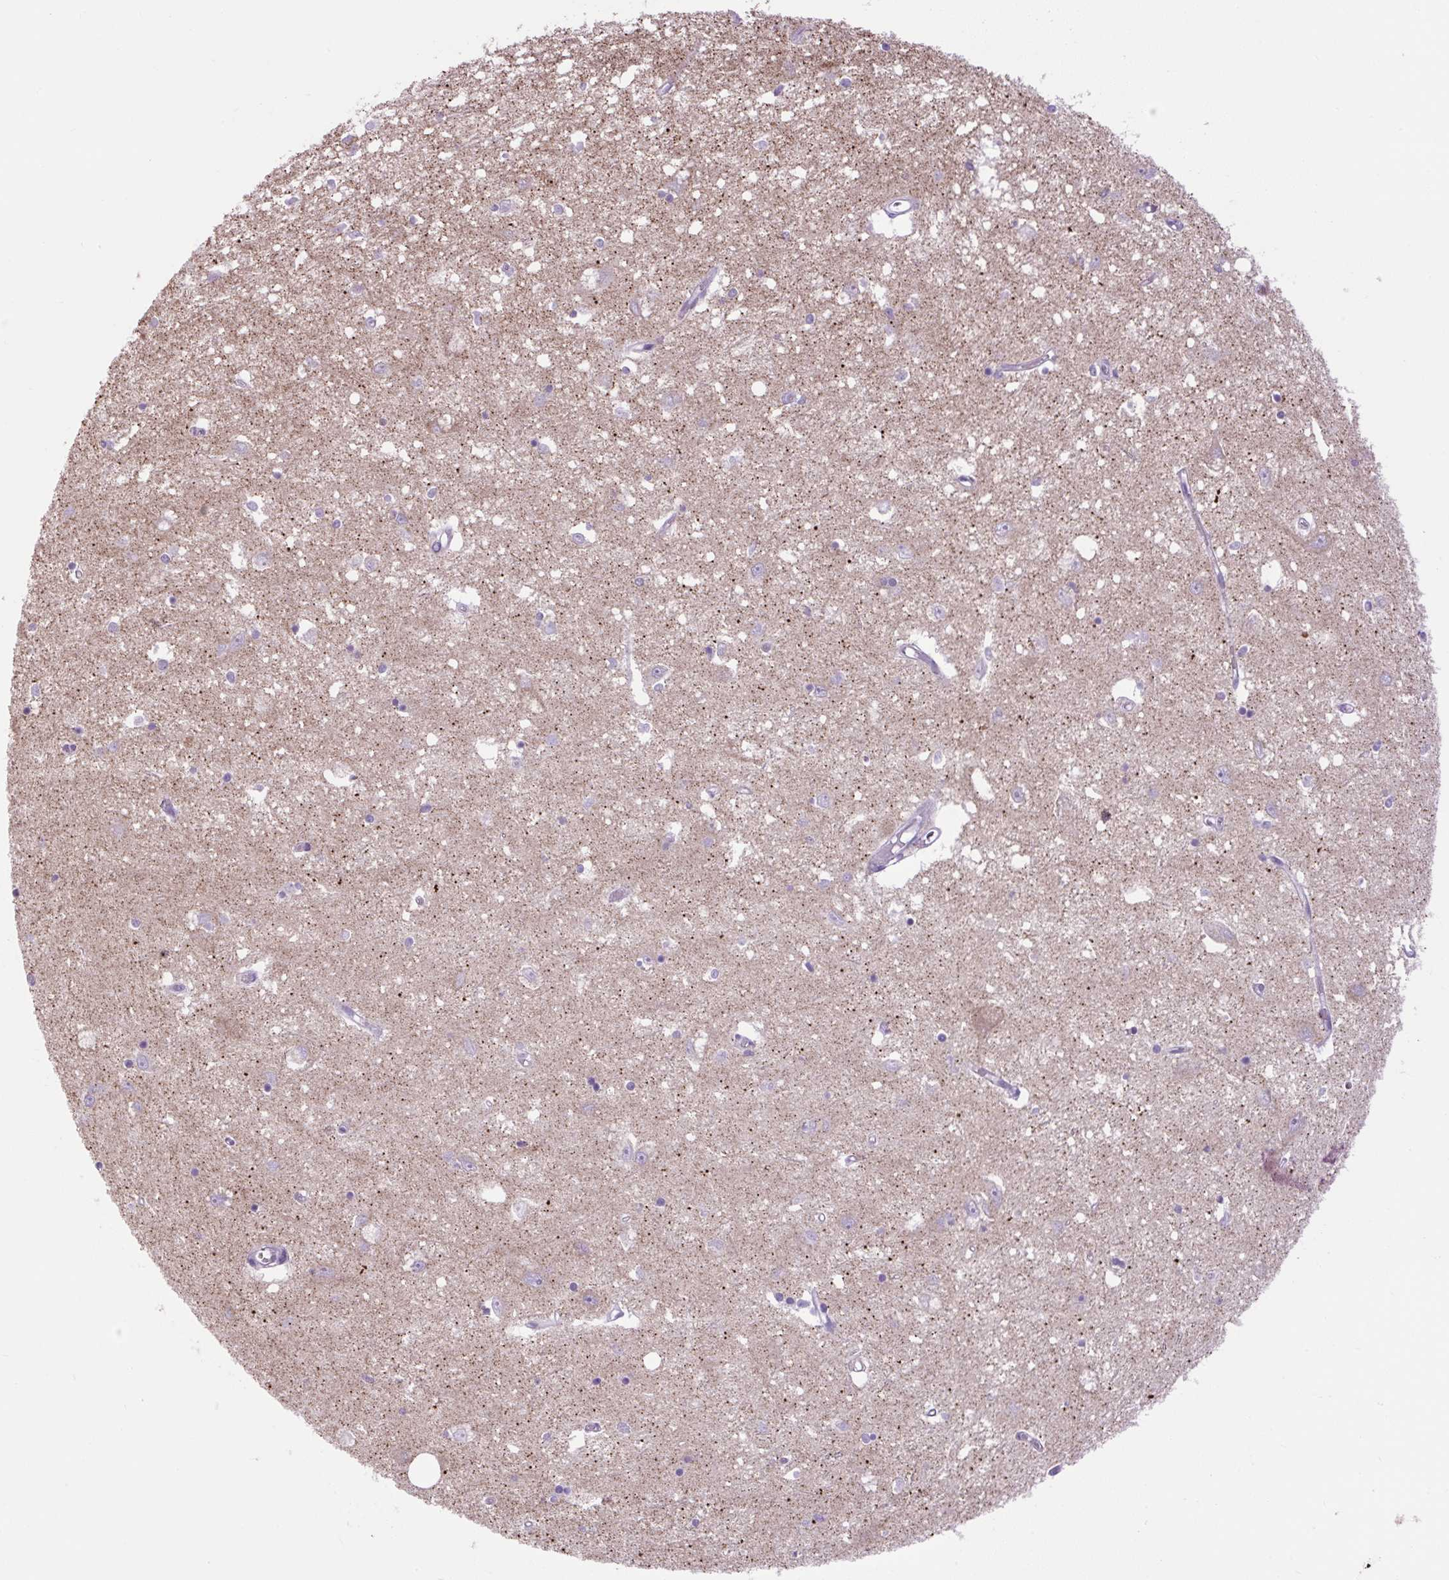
{"staining": {"intensity": "negative", "quantity": "none", "location": "none"}, "tissue": "caudate", "cell_type": "Glial cells", "image_type": "normal", "snomed": [{"axis": "morphology", "description": "Normal tissue, NOS"}, {"axis": "topography", "description": "Lateral ventricle wall"}], "caption": "Immunohistochemistry (IHC) image of benign caudate stained for a protein (brown), which shows no positivity in glial cells. The staining is performed using DAB brown chromogen with nuclei counter-stained in using hematoxylin.", "gene": "SCO2", "patient": {"sex": "male", "age": 70}}